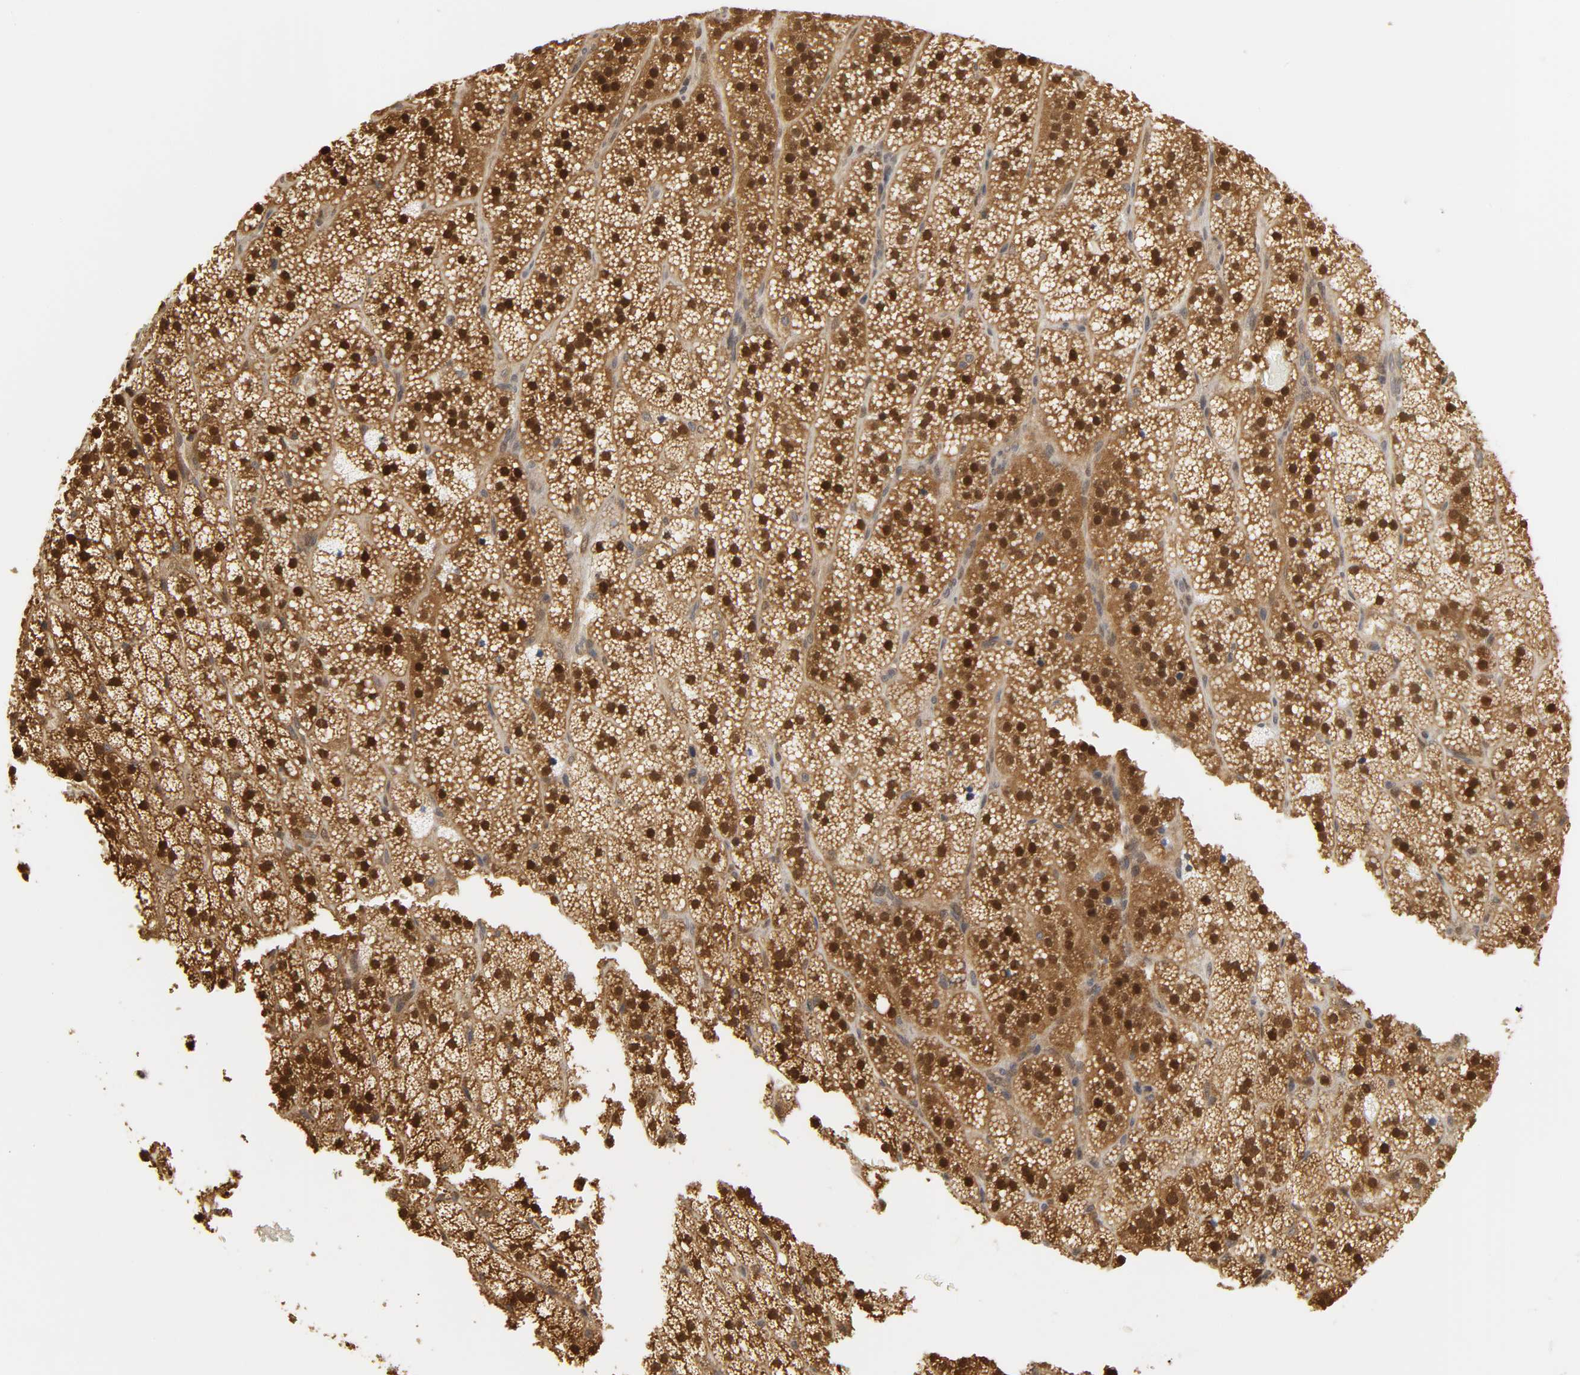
{"staining": {"intensity": "strong", "quantity": ">75%", "location": "cytoplasmic/membranous,nuclear"}, "tissue": "adrenal gland", "cell_type": "Glandular cells", "image_type": "normal", "snomed": [{"axis": "morphology", "description": "Normal tissue, NOS"}, {"axis": "topography", "description": "Adrenal gland"}], "caption": "Strong cytoplasmic/membranous,nuclear positivity is identified in about >75% of glandular cells in unremarkable adrenal gland. The staining was performed using DAB to visualize the protein expression in brown, while the nuclei were stained in blue with hematoxylin (Magnification: 20x).", "gene": "PARK7", "patient": {"sex": "male", "age": 35}}